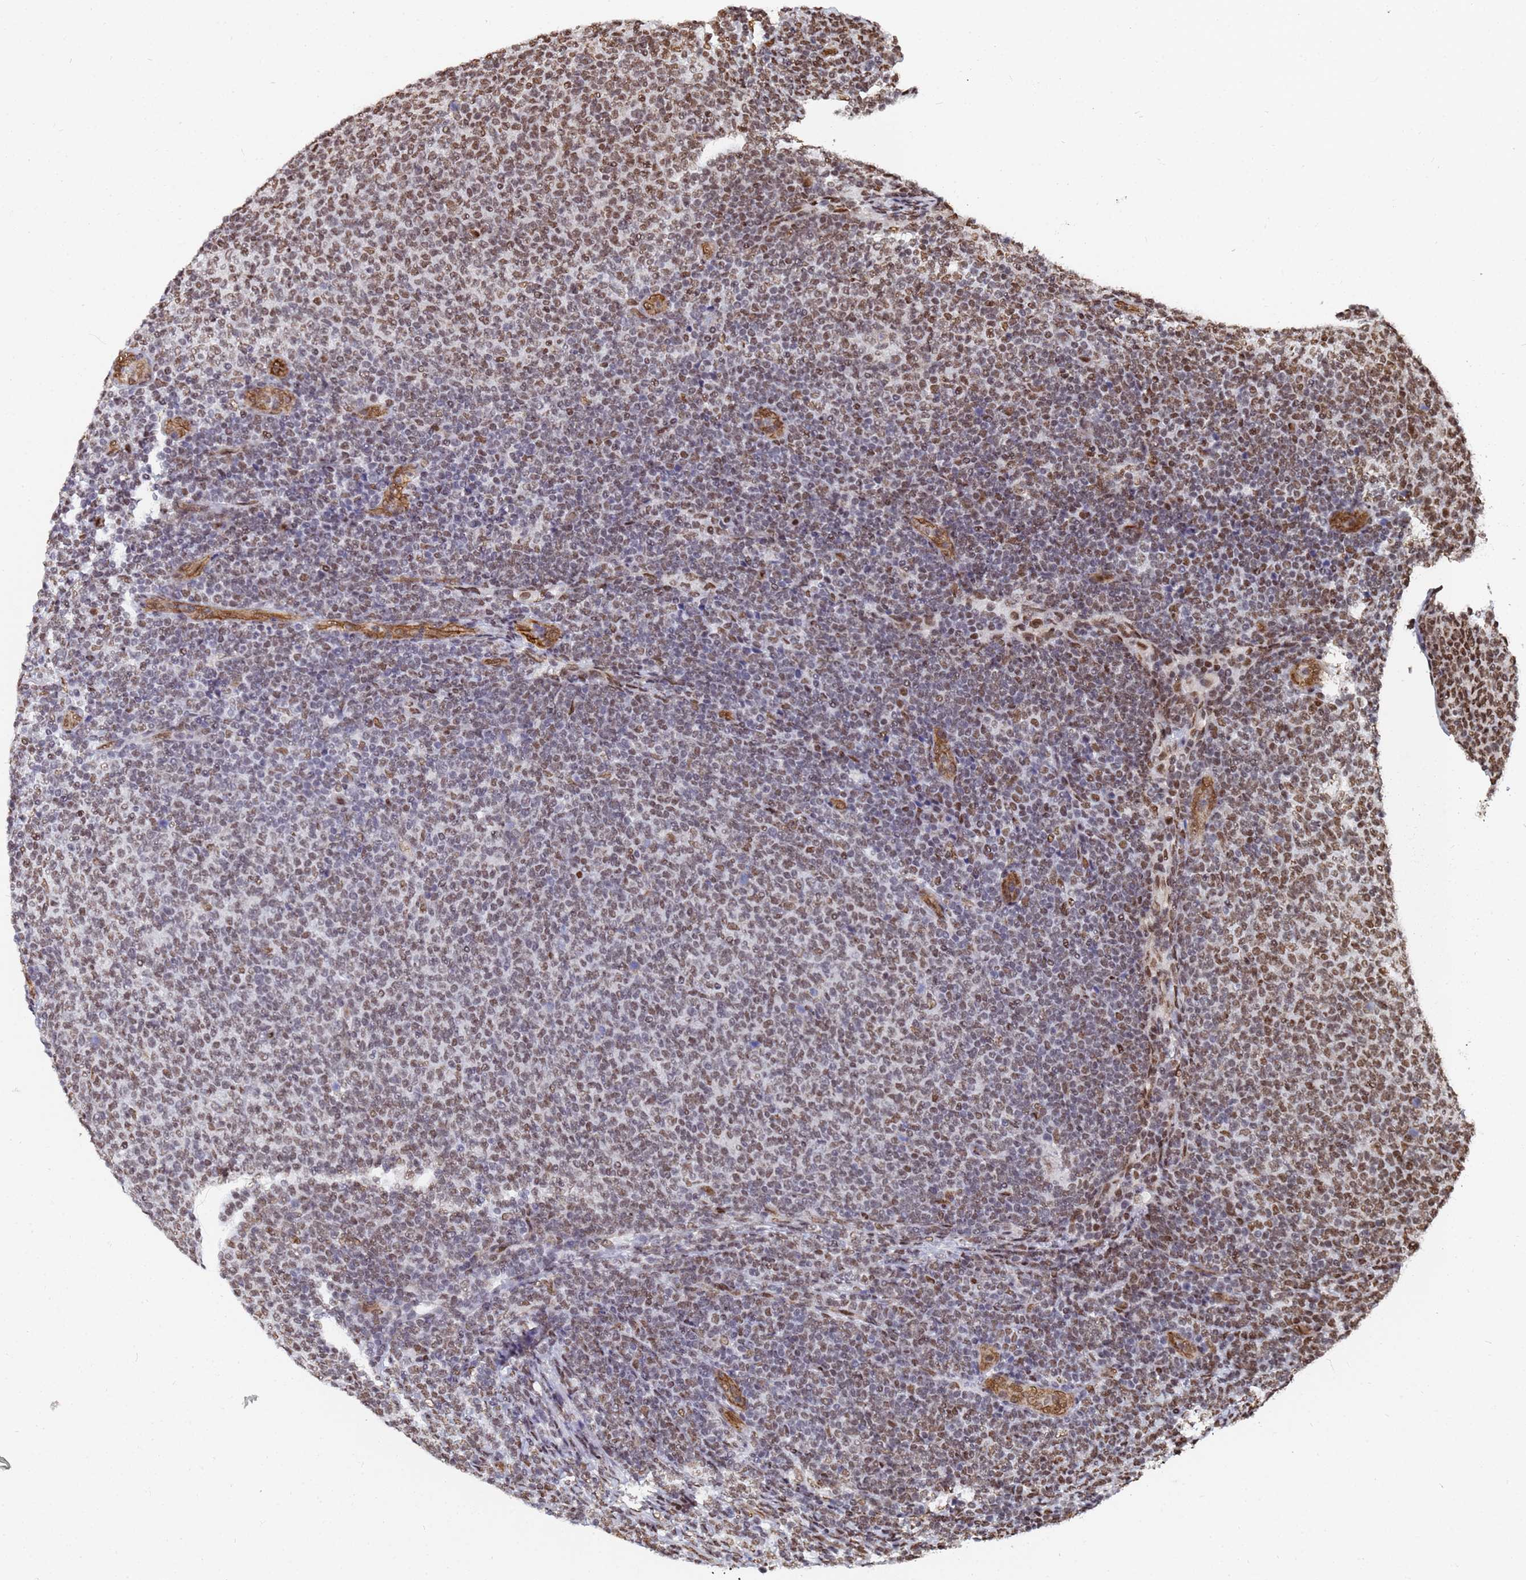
{"staining": {"intensity": "moderate", "quantity": ">75%", "location": "nuclear"}, "tissue": "lymphoma", "cell_type": "Tumor cells", "image_type": "cancer", "snomed": [{"axis": "morphology", "description": "Malignant lymphoma, non-Hodgkin's type, Low grade"}, {"axis": "topography", "description": "Lymph node"}], "caption": "Moderate nuclear staining for a protein is present in approximately >75% of tumor cells of lymphoma using immunohistochemistry (IHC).", "gene": "RAVER2", "patient": {"sex": "male", "age": 66}}